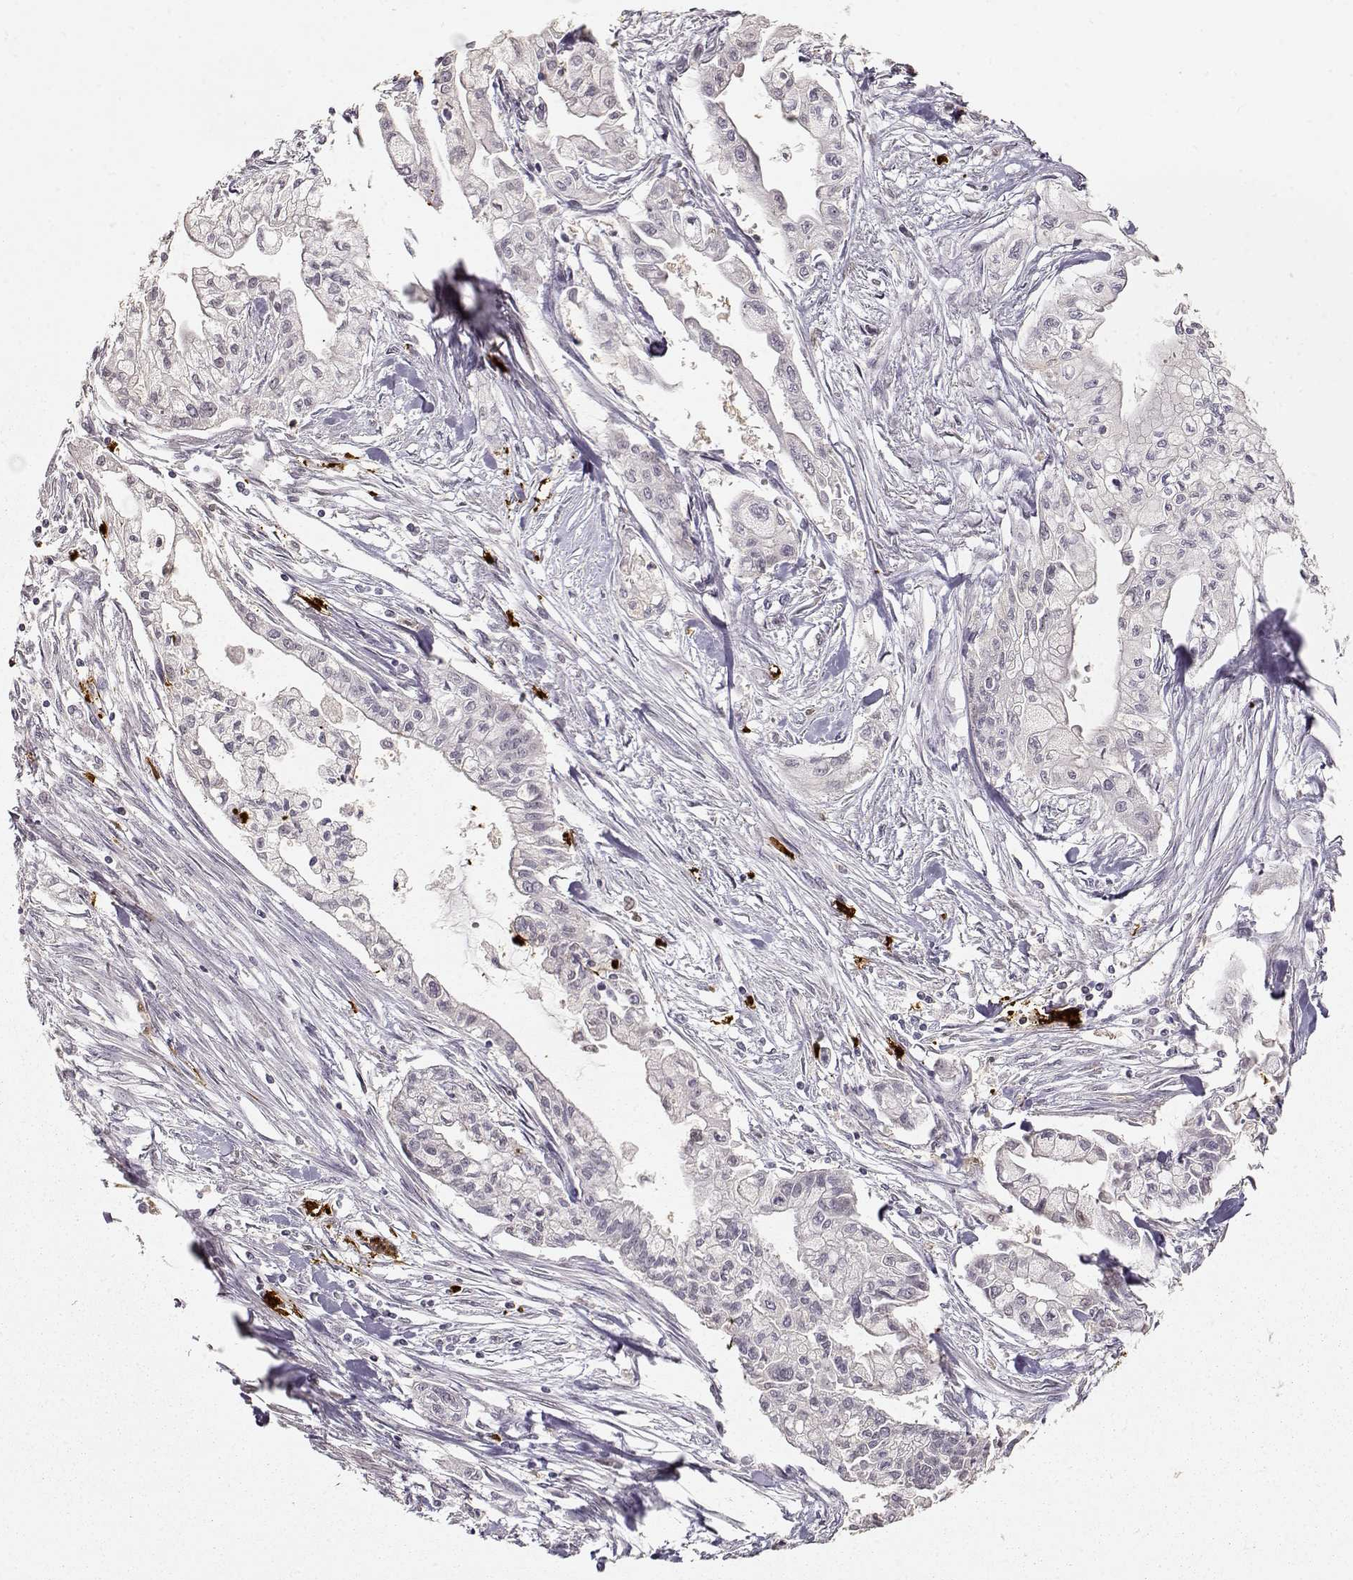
{"staining": {"intensity": "negative", "quantity": "none", "location": "none"}, "tissue": "pancreatic cancer", "cell_type": "Tumor cells", "image_type": "cancer", "snomed": [{"axis": "morphology", "description": "Adenocarcinoma, NOS"}, {"axis": "topography", "description": "Pancreas"}], "caption": "Tumor cells are negative for protein expression in human pancreatic cancer (adenocarcinoma). (Stains: DAB immunohistochemistry with hematoxylin counter stain, Microscopy: brightfield microscopy at high magnification).", "gene": "S100B", "patient": {"sex": "male", "age": 54}}